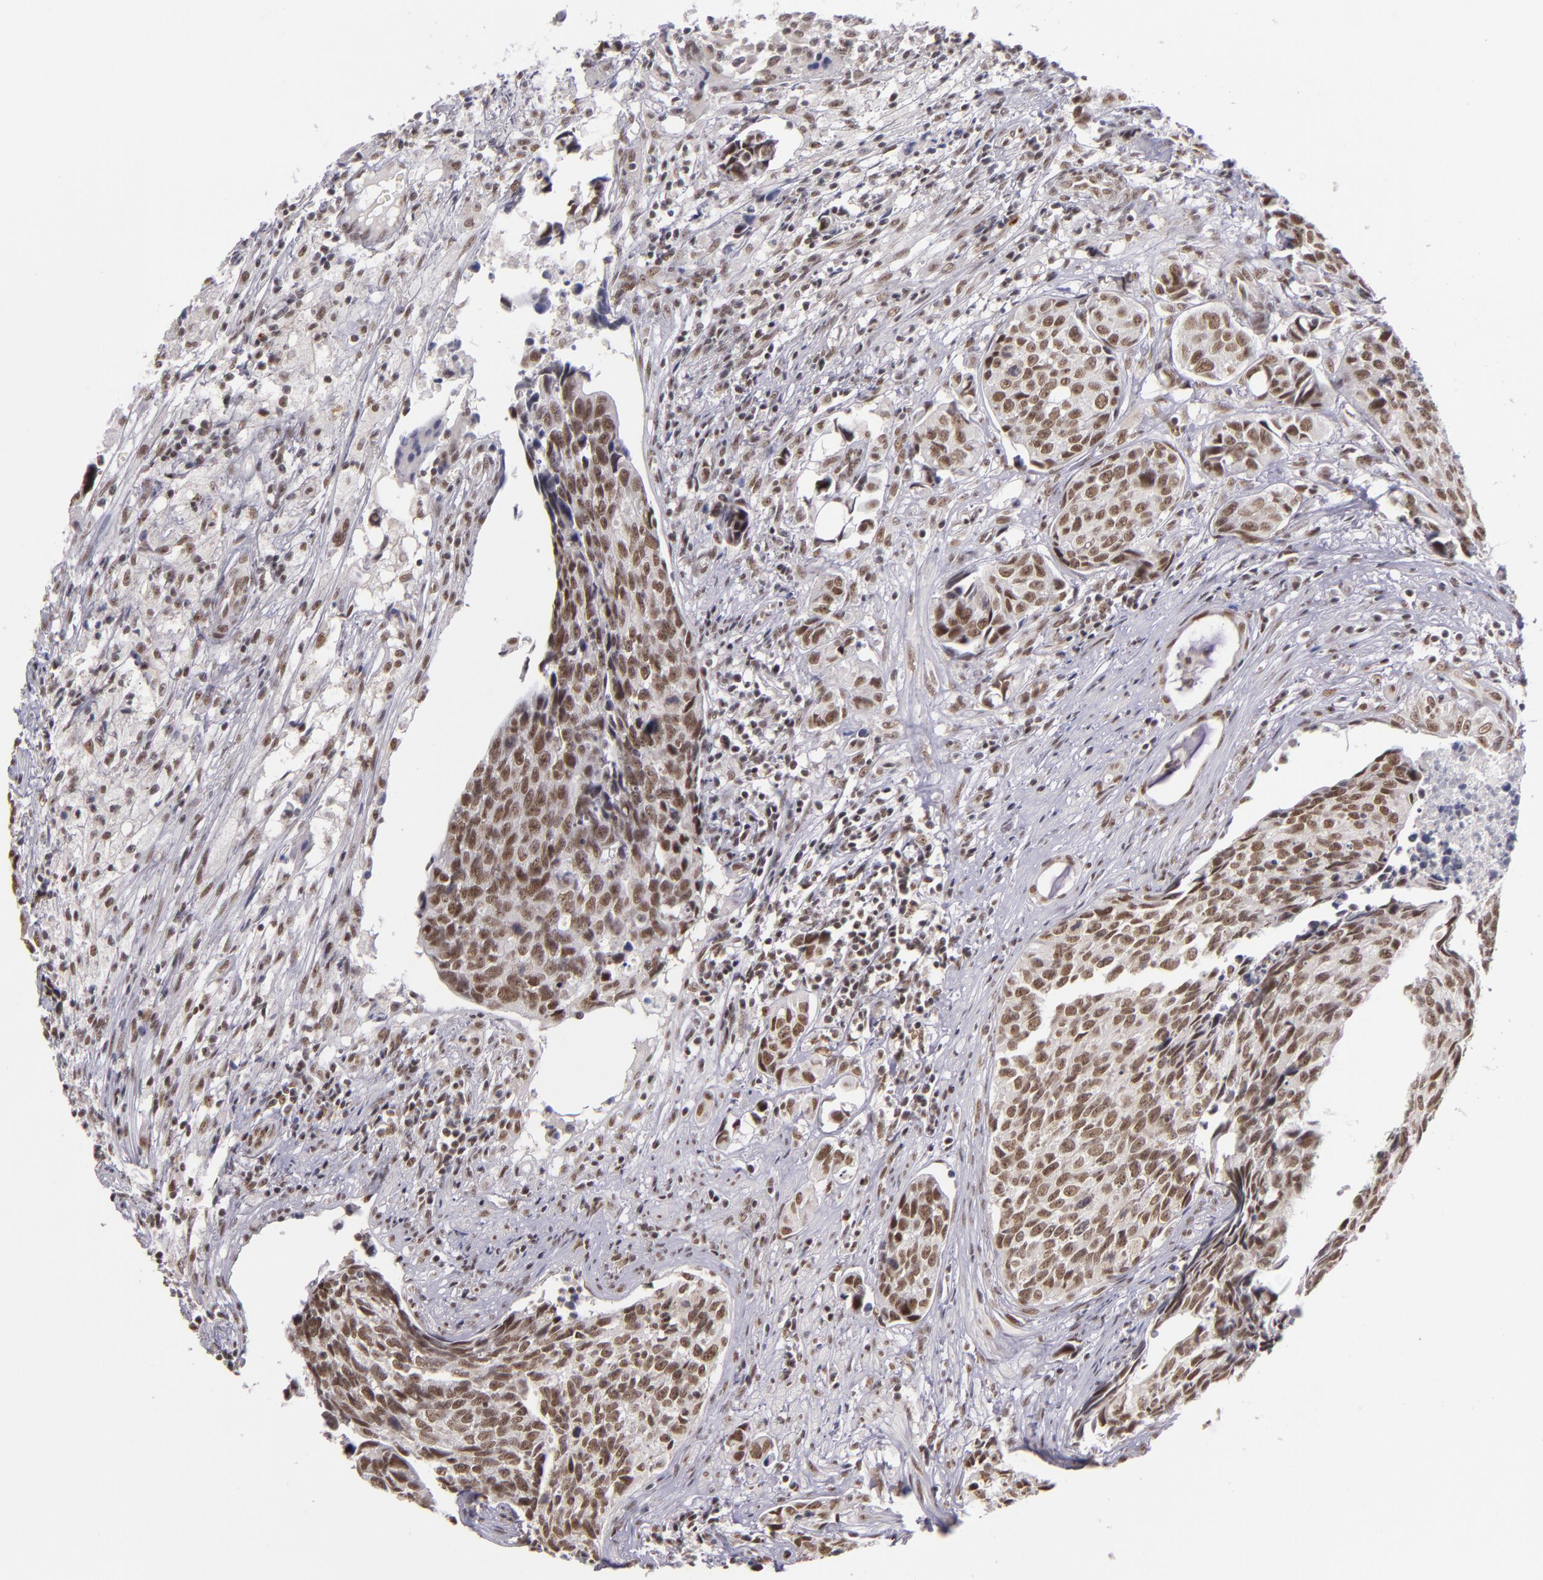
{"staining": {"intensity": "moderate", "quantity": ">75%", "location": "nuclear"}, "tissue": "urothelial cancer", "cell_type": "Tumor cells", "image_type": "cancer", "snomed": [{"axis": "morphology", "description": "Urothelial carcinoma, High grade"}, {"axis": "topography", "description": "Urinary bladder"}], "caption": "Immunohistochemical staining of urothelial carcinoma (high-grade) demonstrates moderate nuclear protein staining in about >75% of tumor cells.", "gene": "ZNF148", "patient": {"sex": "male", "age": 81}}